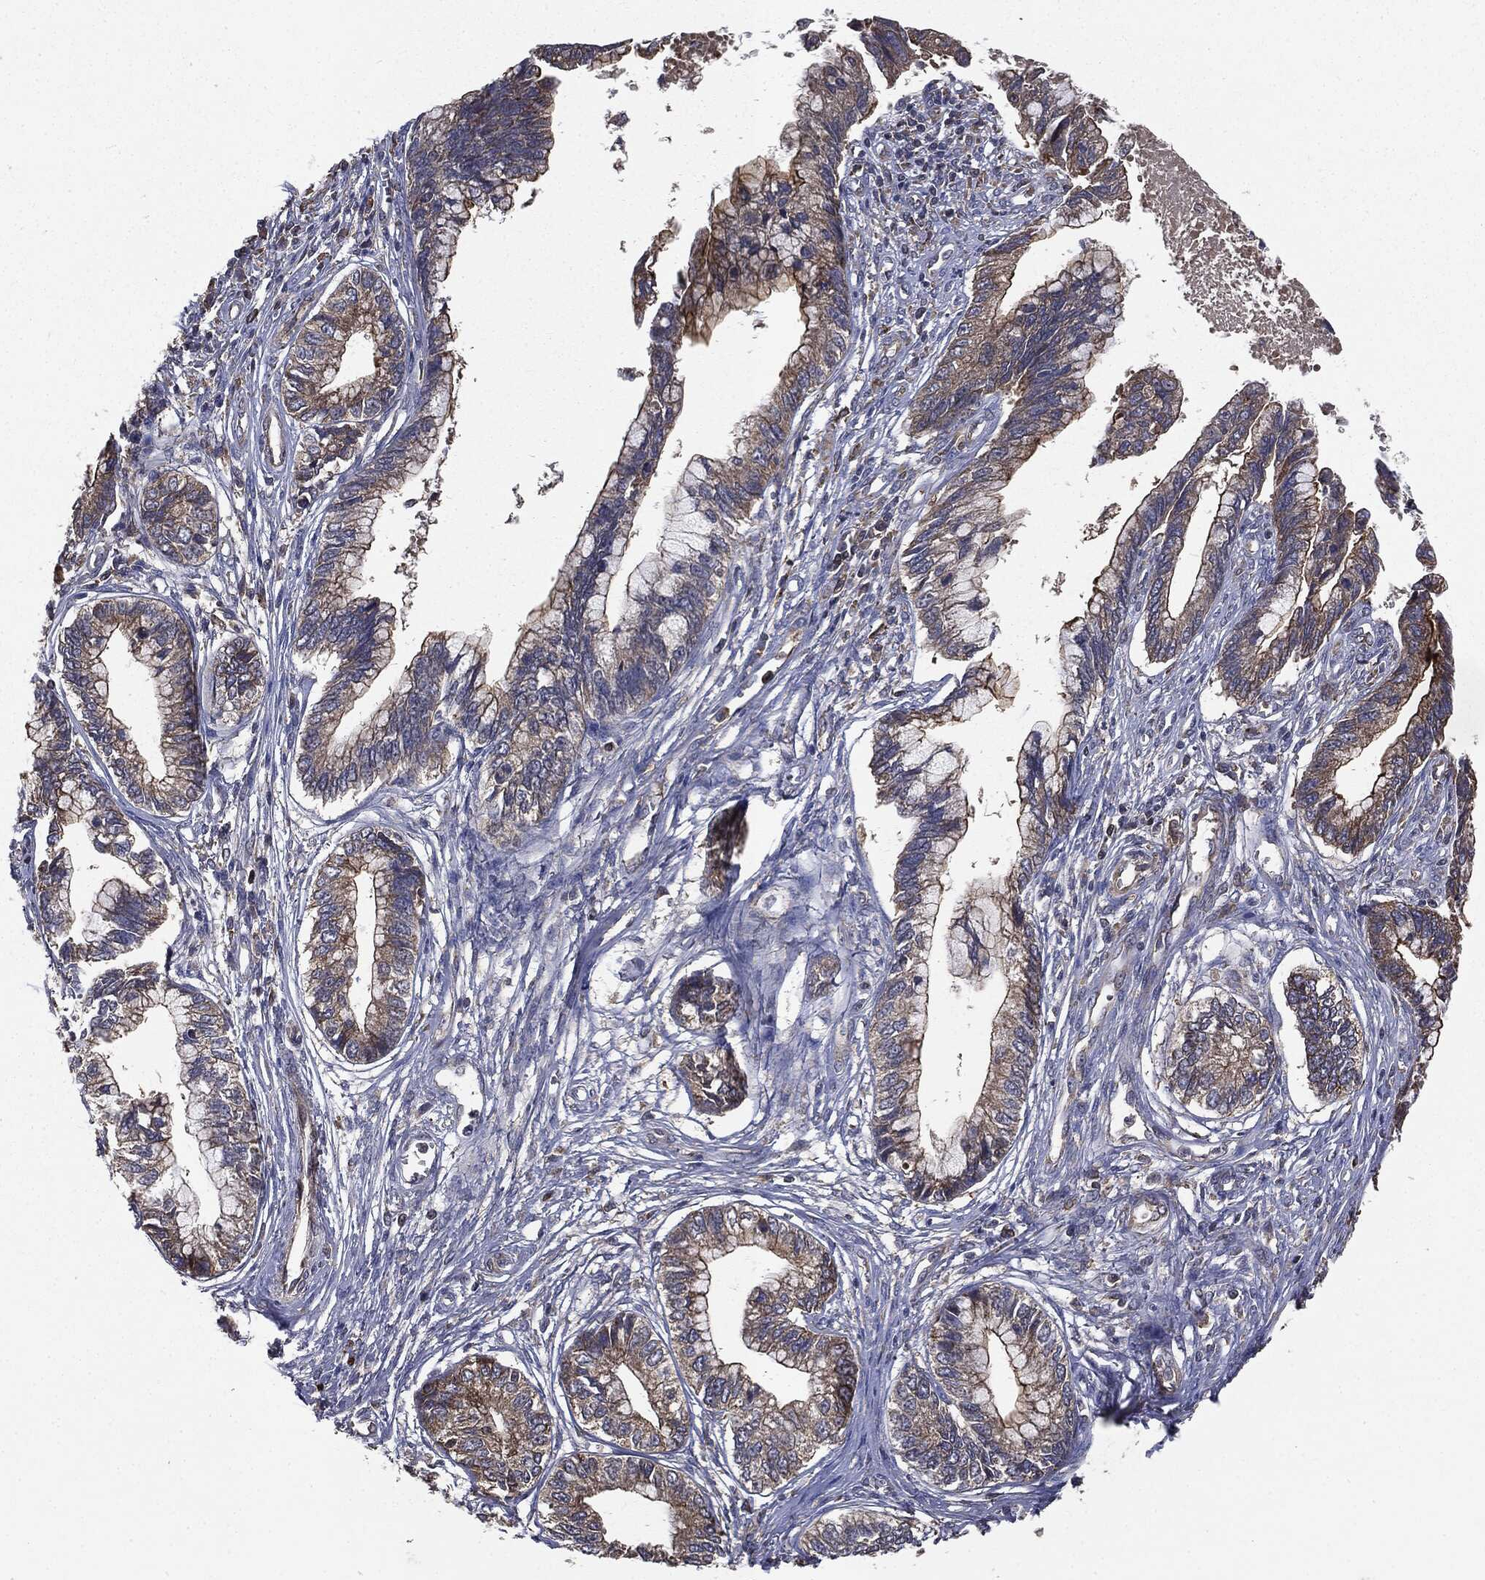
{"staining": {"intensity": "moderate", "quantity": ">75%", "location": "cytoplasmic/membranous"}, "tissue": "cervical cancer", "cell_type": "Tumor cells", "image_type": "cancer", "snomed": [{"axis": "morphology", "description": "Adenocarcinoma, NOS"}, {"axis": "topography", "description": "Cervix"}], "caption": "IHC of cervical cancer displays medium levels of moderate cytoplasmic/membranous expression in about >75% of tumor cells.", "gene": "PLOD3", "patient": {"sex": "female", "age": 44}}